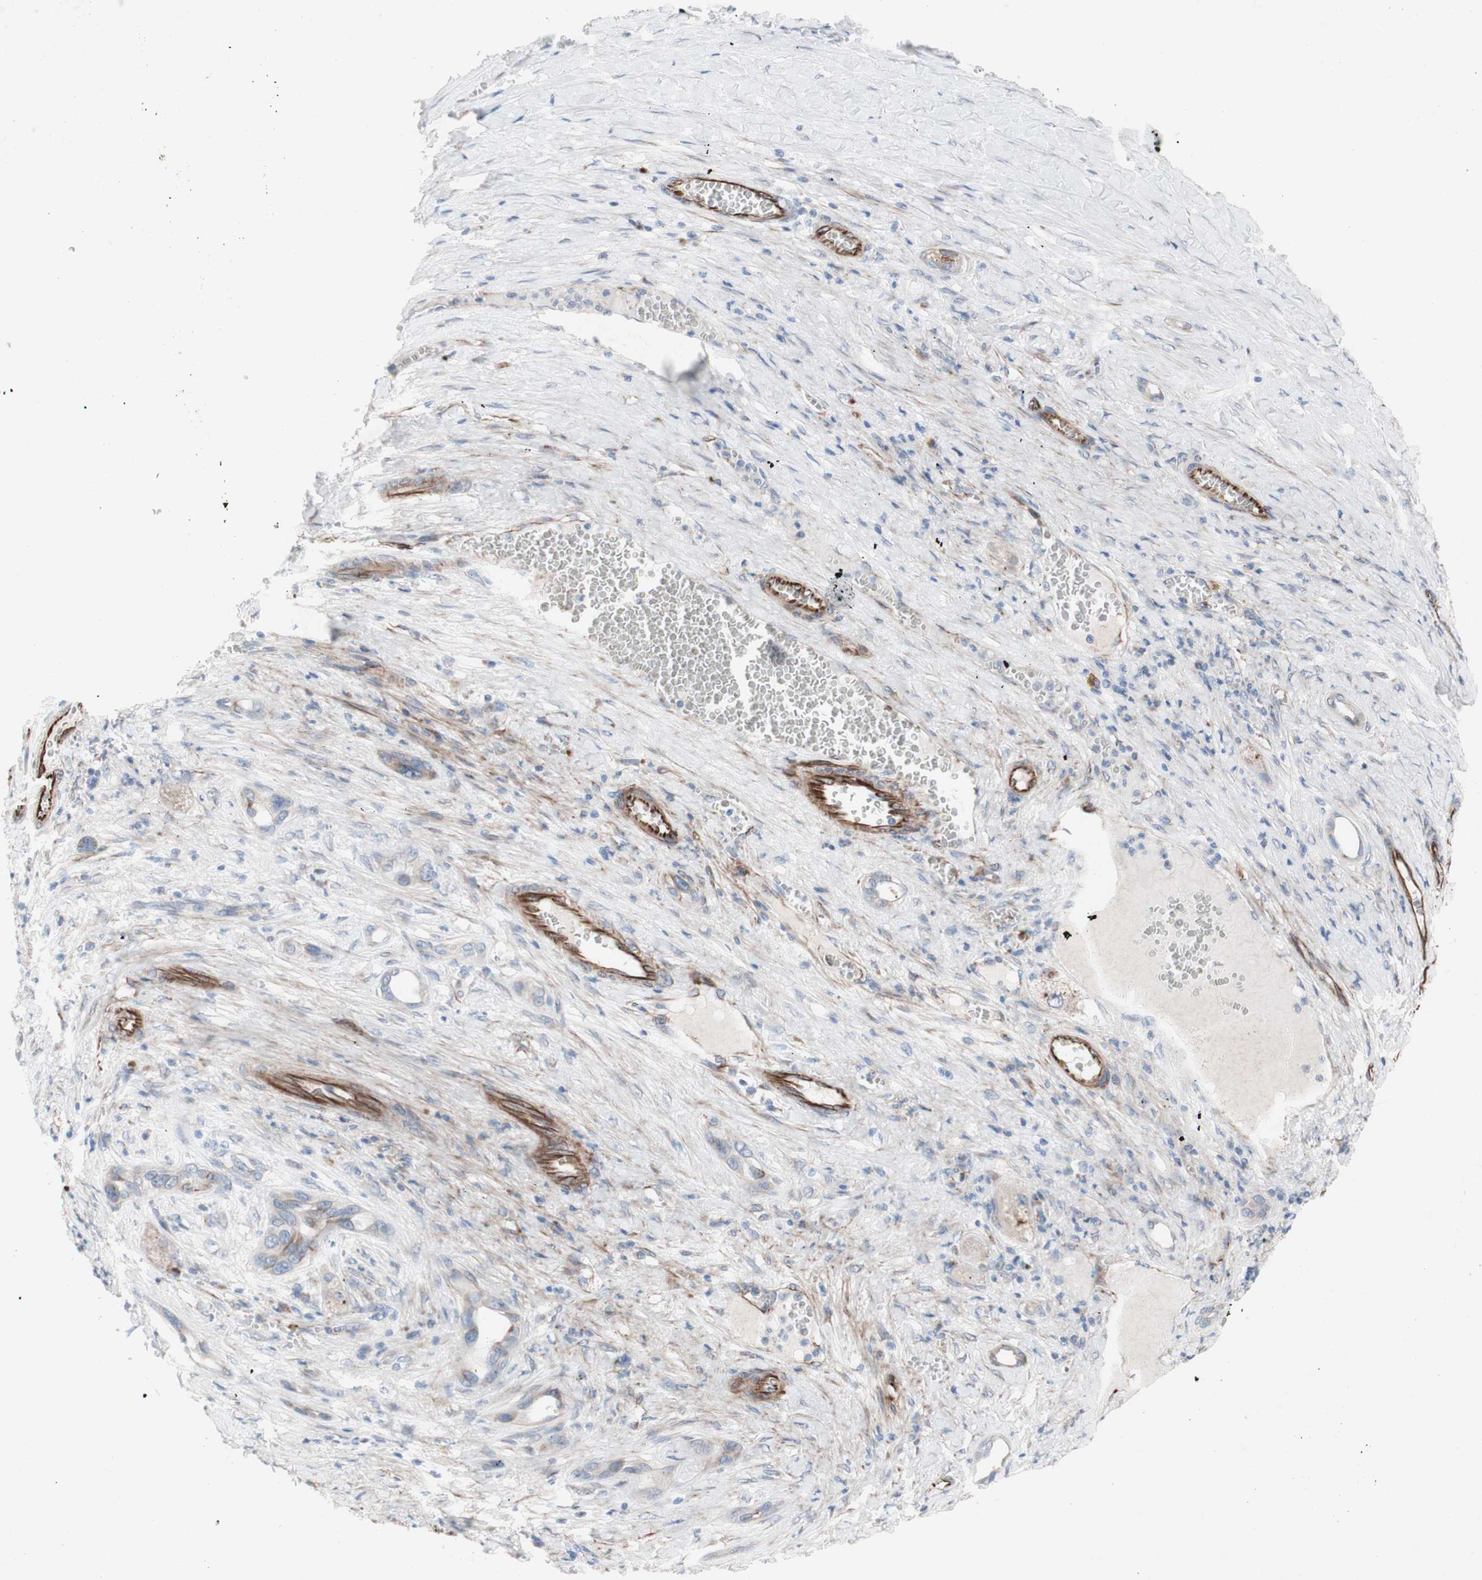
{"staining": {"intensity": "weak", "quantity": "<25%", "location": "cytoplasmic/membranous"}, "tissue": "liver cancer", "cell_type": "Tumor cells", "image_type": "cancer", "snomed": [{"axis": "morphology", "description": "Carcinoma, Hepatocellular, NOS"}, {"axis": "topography", "description": "Liver"}], "caption": "Immunohistochemistry histopathology image of neoplastic tissue: human liver cancer (hepatocellular carcinoma) stained with DAB shows no significant protein positivity in tumor cells.", "gene": "AGPAT5", "patient": {"sex": "female", "age": 73}}